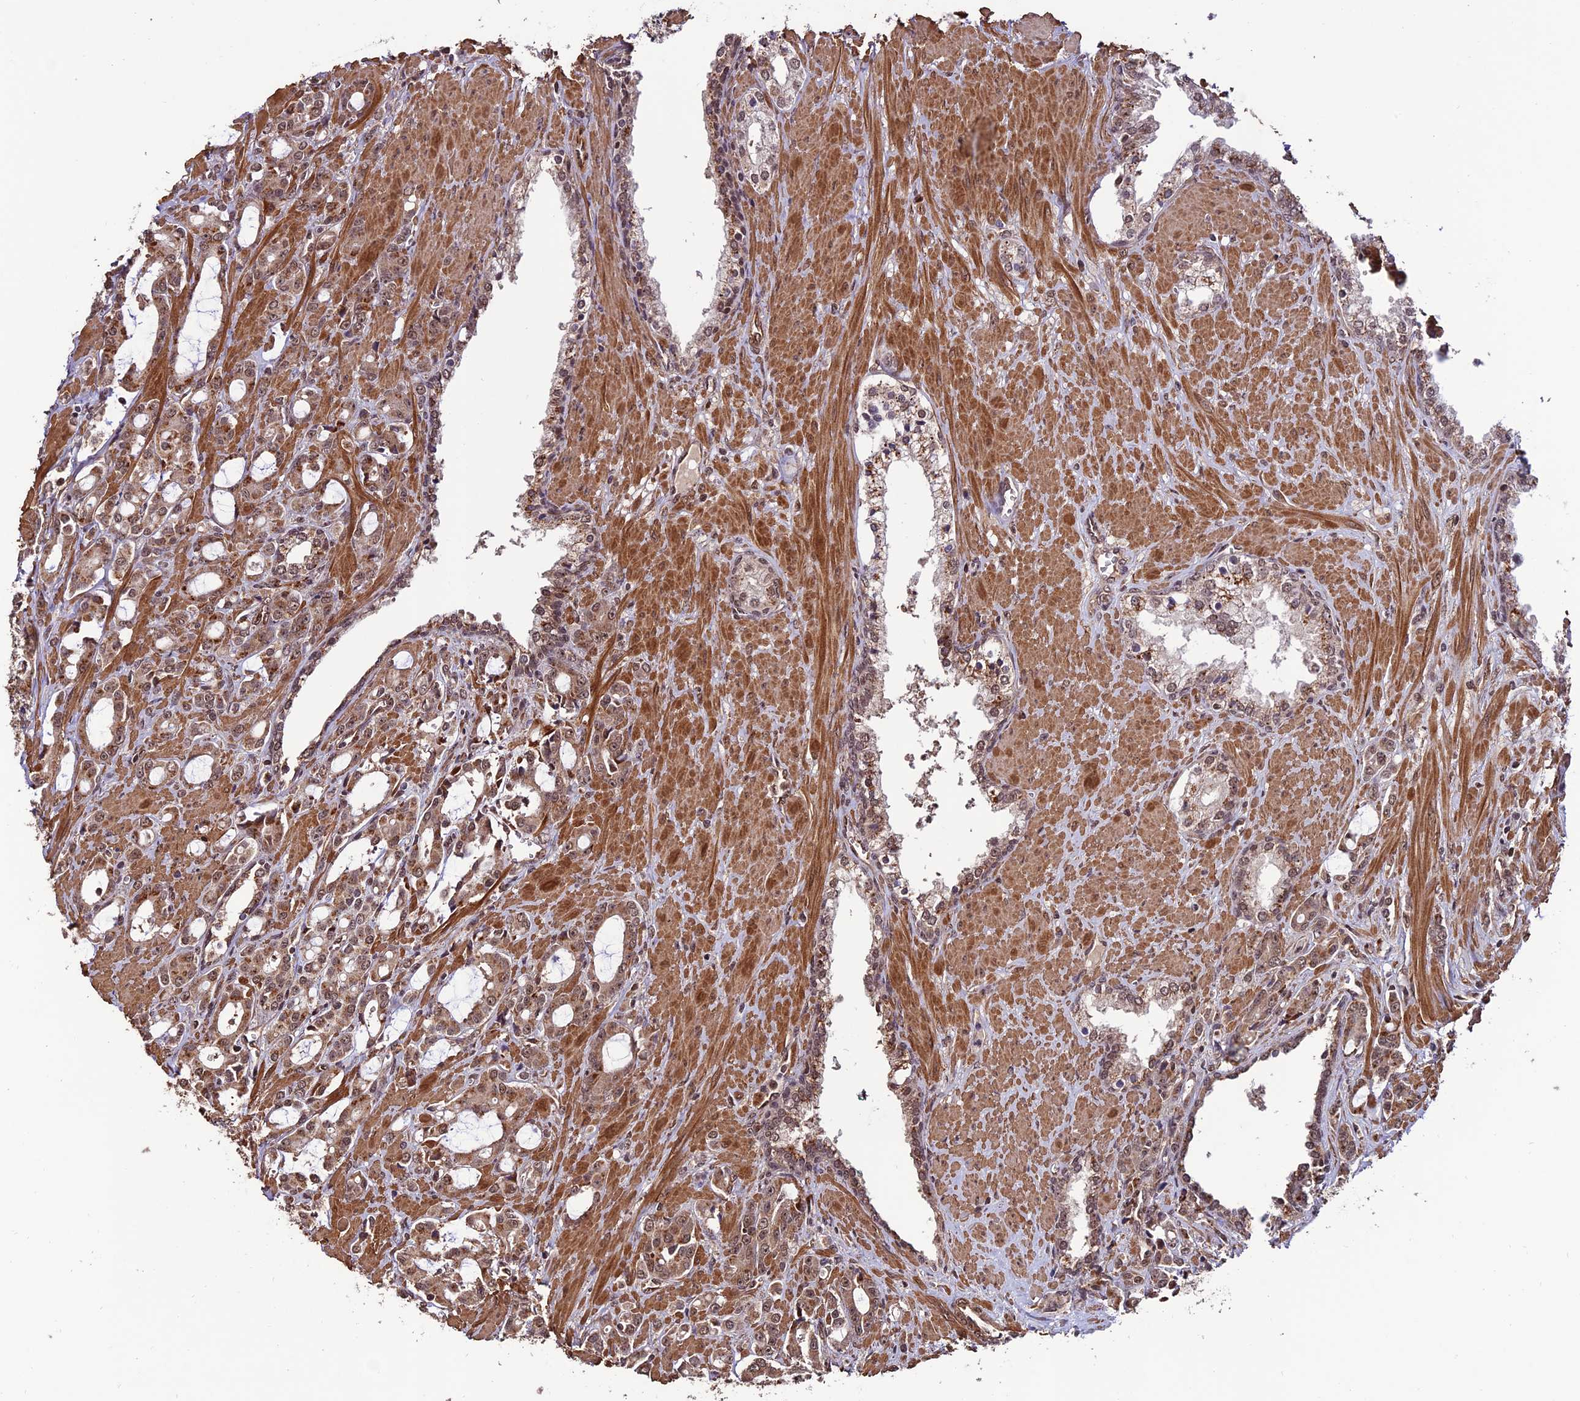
{"staining": {"intensity": "moderate", "quantity": ">75%", "location": "cytoplasmic/membranous,nuclear"}, "tissue": "prostate cancer", "cell_type": "Tumor cells", "image_type": "cancer", "snomed": [{"axis": "morphology", "description": "Adenocarcinoma, High grade"}, {"axis": "topography", "description": "Prostate"}], "caption": "The histopathology image exhibits a brown stain indicating the presence of a protein in the cytoplasmic/membranous and nuclear of tumor cells in prostate cancer (adenocarcinoma (high-grade)).", "gene": "CABIN1", "patient": {"sex": "male", "age": 72}}